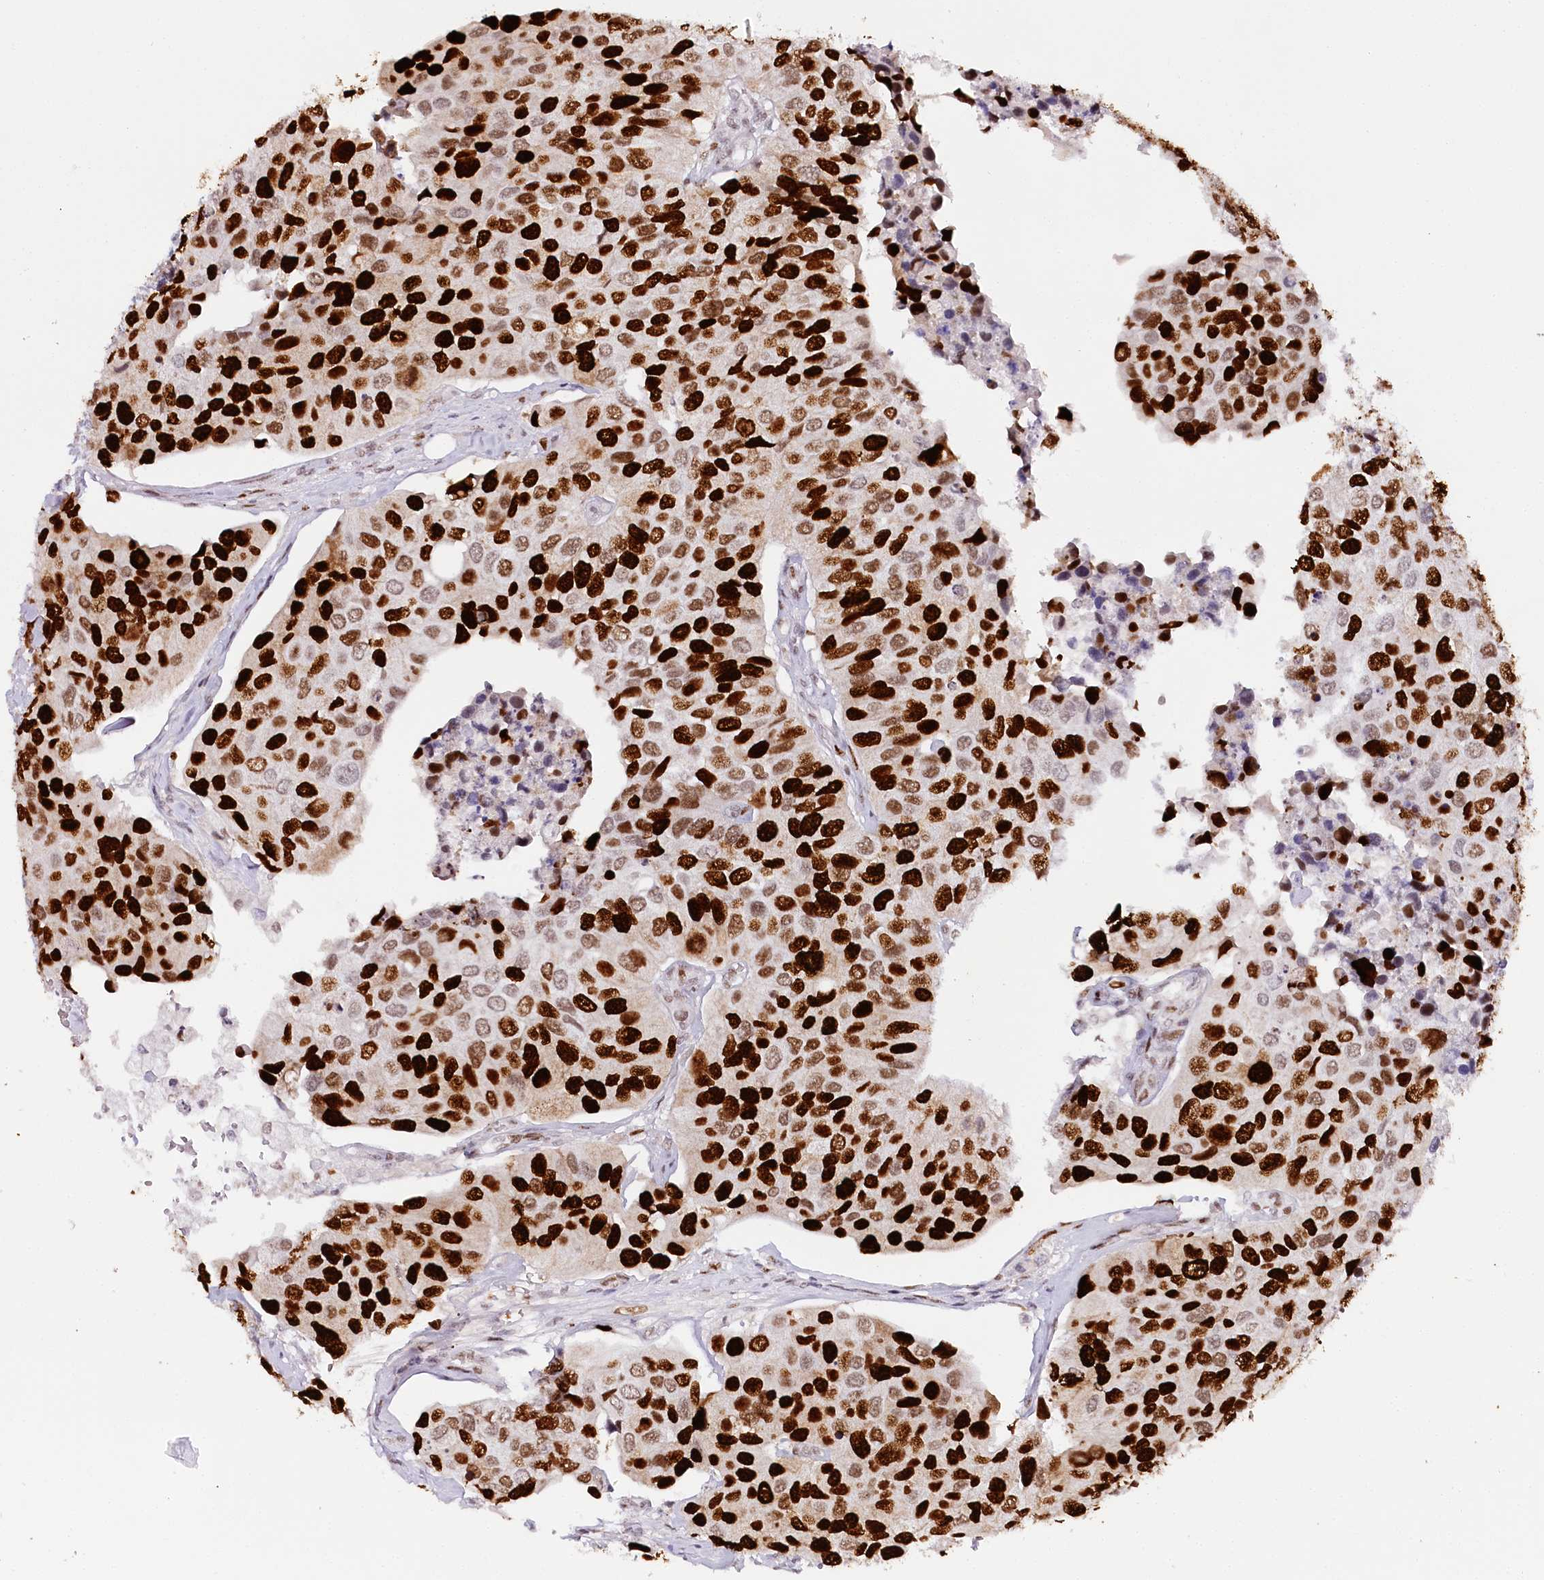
{"staining": {"intensity": "strong", "quantity": ">75%", "location": "nuclear"}, "tissue": "urothelial cancer", "cell_type": "Tumor cells", "image_type": "cancer", "snomed": [{"axis": "morphology", "description": "Urothelial carcinoma, High grade"}, {"axis": "topography", "description": "Urinary bladder"}], "caption": "A photomicrograph of human urothelial cancer stained for a protein shows strong nuclear brown staining in tumor cells.", "gene": "TP53", "patient": {"sex": "male", "age": 74}}